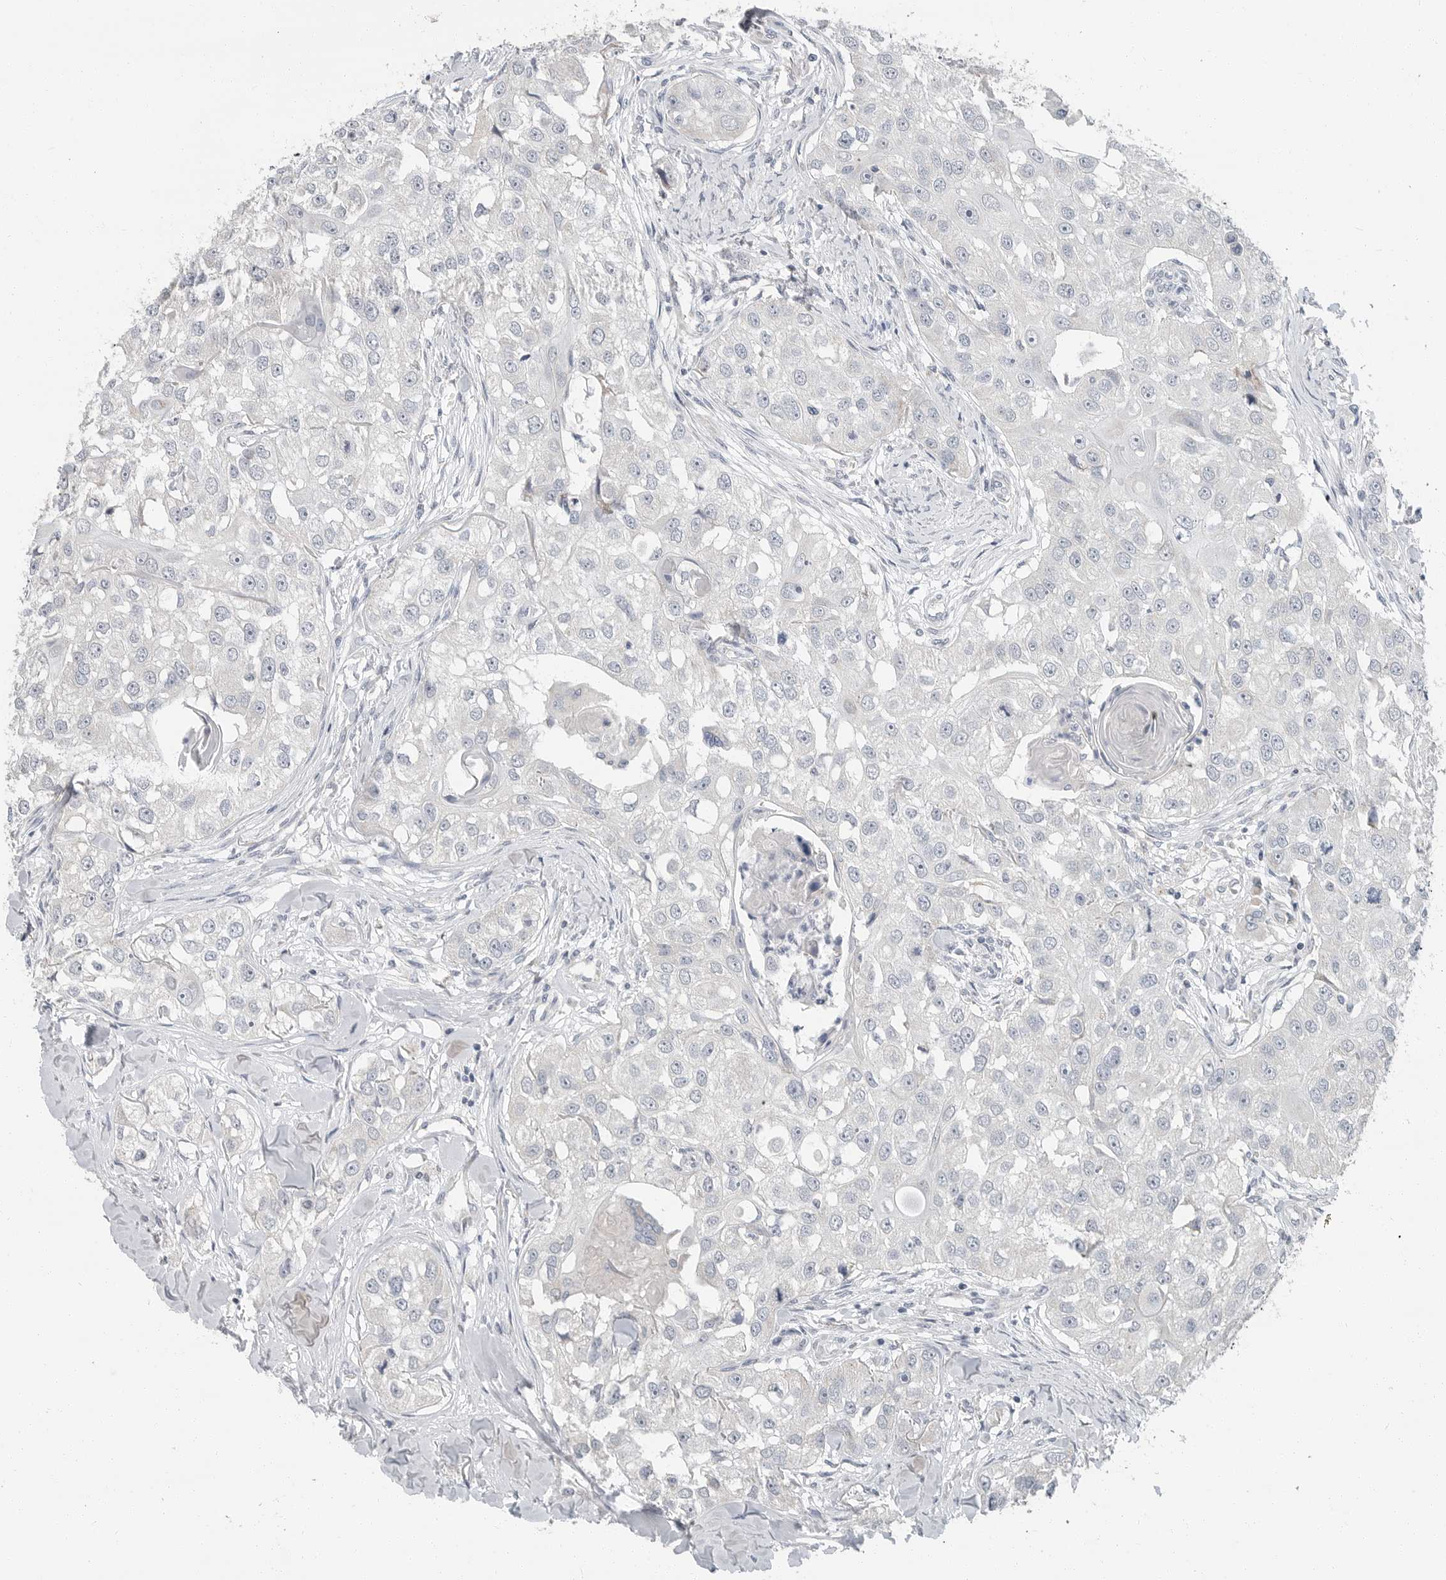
{"staining": {"intensity": "negative", "quantity": "none", "location": "none"}, "tissue": "head and neck cancer", "cell_type": "Tumor cells", "image_type": "cancer", "snomed": [{"axis": "morphology", "description": "Normal tissue, NOS"}, {"axis": "morphology", "description": "Squamous cell carcinoma, NOS"}, {"axis": "topography", "description": "Skeletal muscle"}, {"axis": "topography", "description": "Head-Neck"}], "caption": "Head and neck cancer was stained to show a protein in brown. There is no significant expression in tumor cells.", "gene": "PLN", "patient": {"sex": "male", "age": 51}}